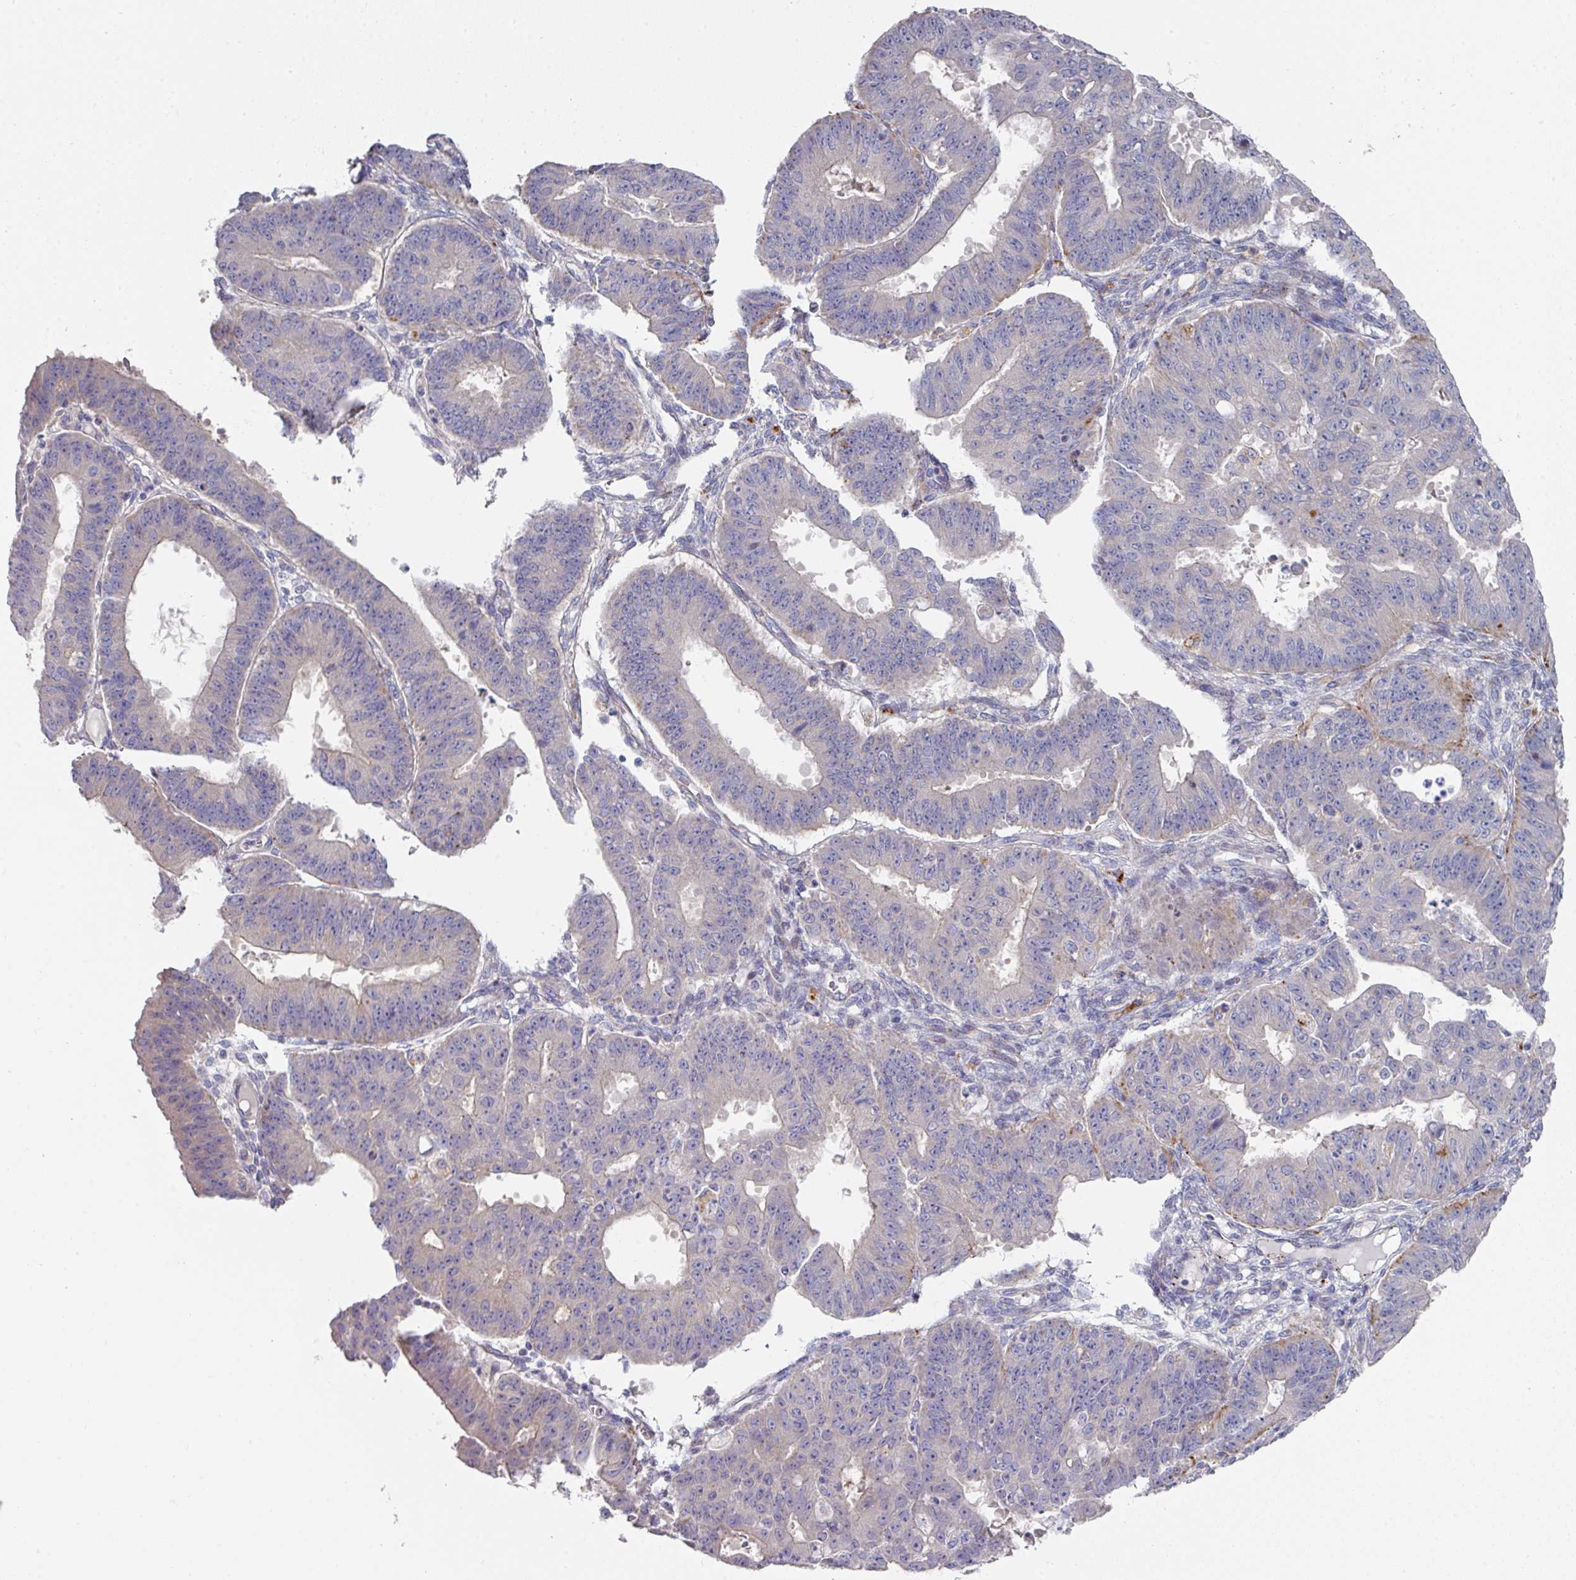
{"staining": {"intensity": "weak", "quantity": "<25%", "location": "cytoplasmic/membranous"}, "tissue": "ovarian cancer", "cell_type": "Tumor cells", "image_type": "cancer", "snomed": [{"axis": "morphology", "description": "Carcinoma, endometroid"}, {"axis": "topography", "description": "Appendix"}, {"axis": "topography", "description": "Ovary"}], "caption": "Human endometroid carcinoma (ovarian) stained for a protein using immunohistochemistry (IHC) shows no expression in tumor cells.", "gene": "NT5C1A", "patient": {"sex": "female", "age": 42}}